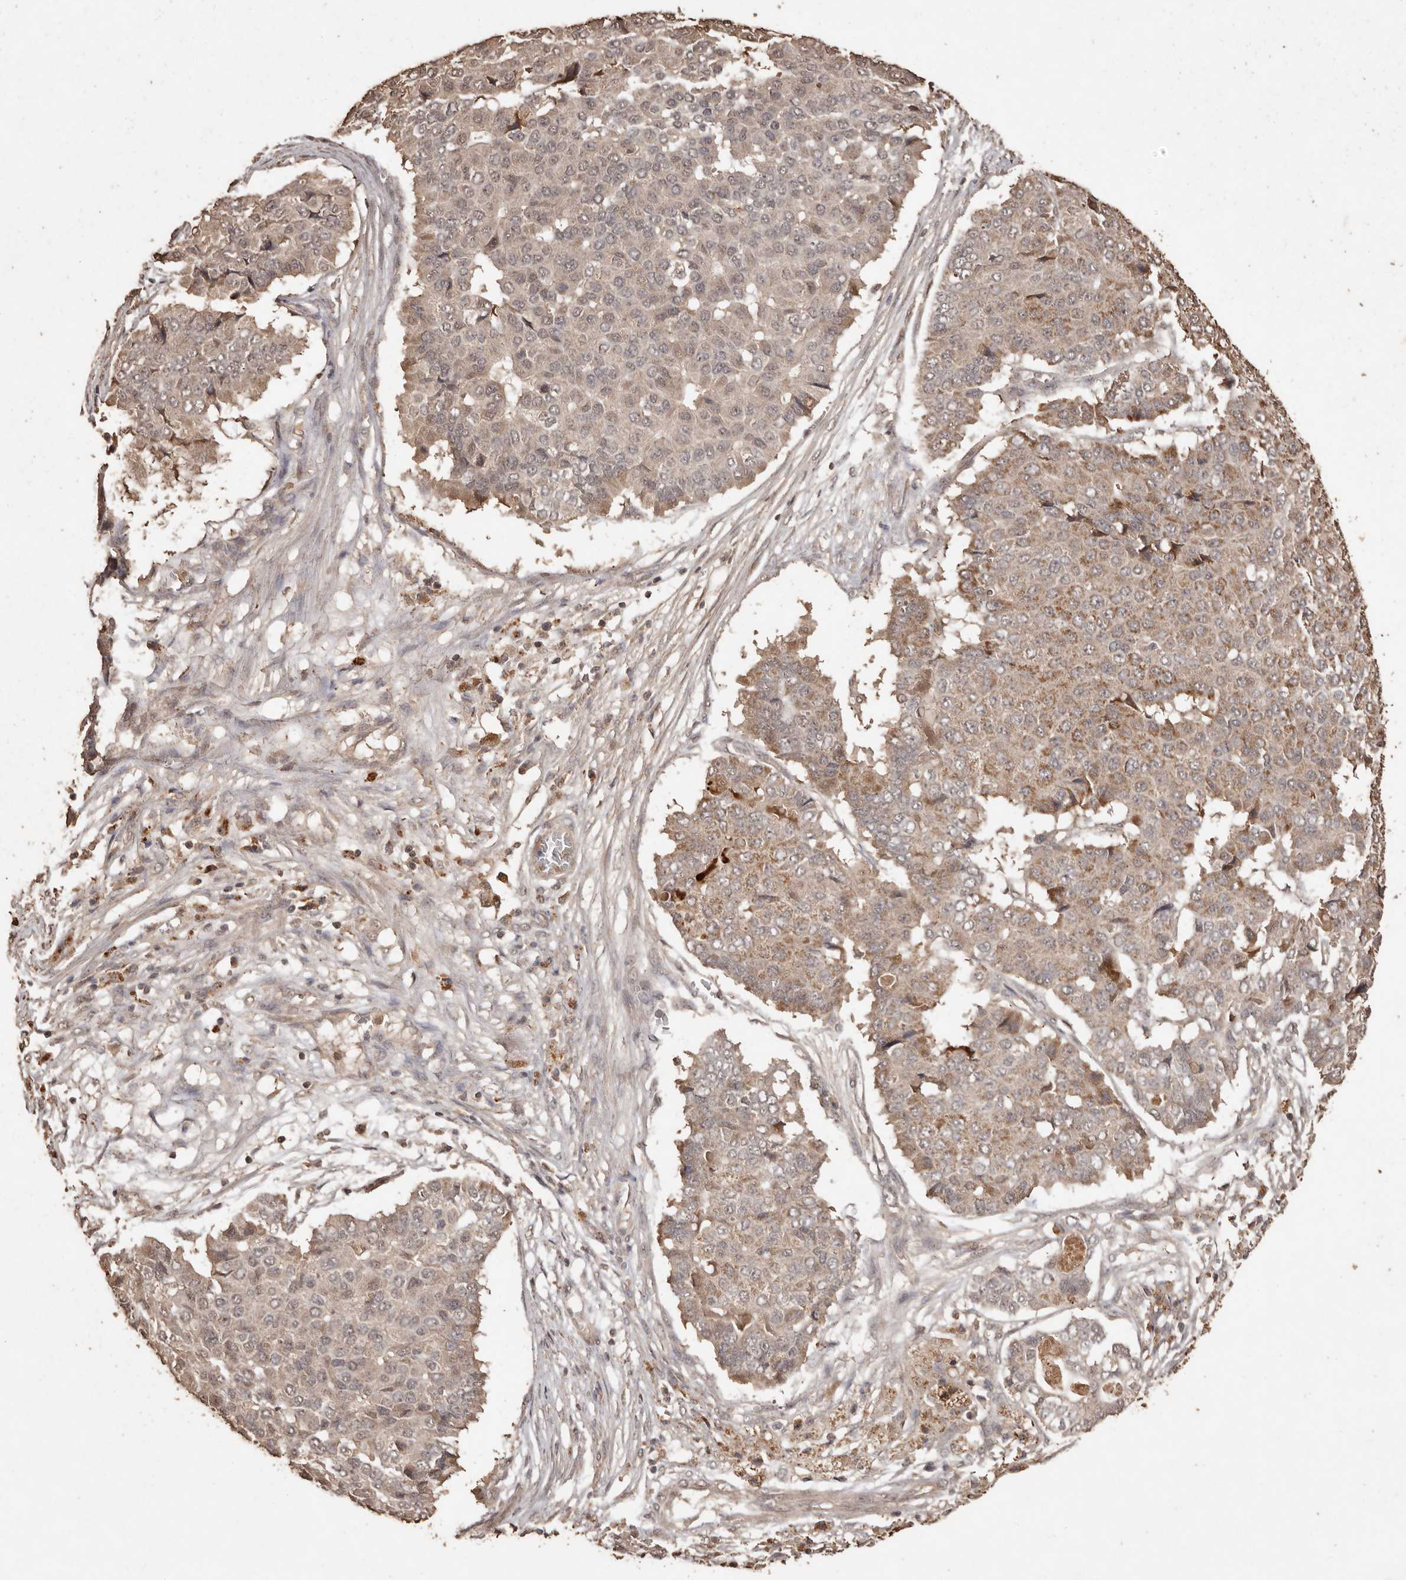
{"staining": {"intensity": "moderate", "quantity": "<25%", "location": "cytoplasmic/membranous"}, "tissue": "pancreatic cancer", "cell_type": "Tumor cells", "image_type": "cancer", "snomed": [{"axis": "morphology", "description": "Adenocarcinoma, NOS"}, {"axis": "topography", "description": "Pancreas"}], "caption": "Human pancreatic cancer (adenocarcinoma) stained for a protein (brown) displays moderate cytoplasmic/membranous positive positivity in approximately <25% of tumor cells.", "gene": "PKDCC", "patient": {"sex": "male", "age": 50}}